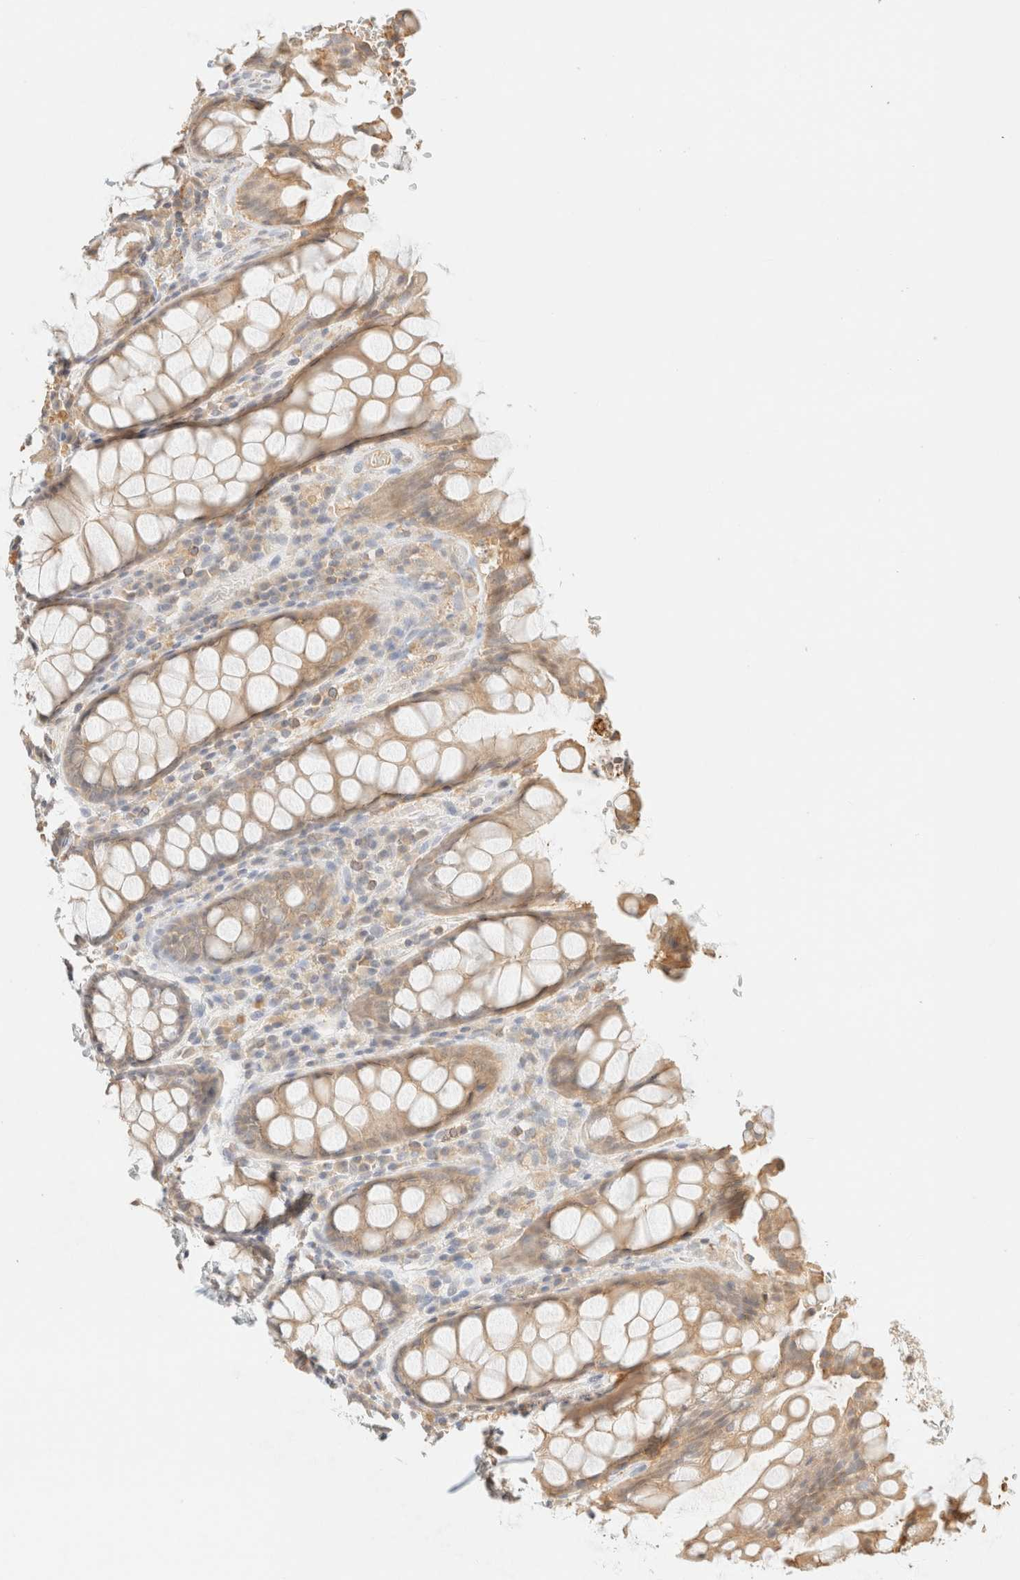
{"staining": {"intensity": "moderate", "quantity": ">75%", "location": "cytoplasmic/membranous"}, "tissue": "rectum", "cell_type": "Glandular cells", "image_type": "normal", "snomed": [{"axis": "morphology", "description": "Normal tissue, NOS"}, {"axis": "topography", "description": "Rectum"}], "caption": "The immunohistochemical stain shows moderate cytoplasmic/membranous expression in glandular cells of normal rectum. (Brightfield microscopy of DAB IHC at high magnification).", "gene": "TIMD4", "patient": {"sex": "male", "age": 64}}